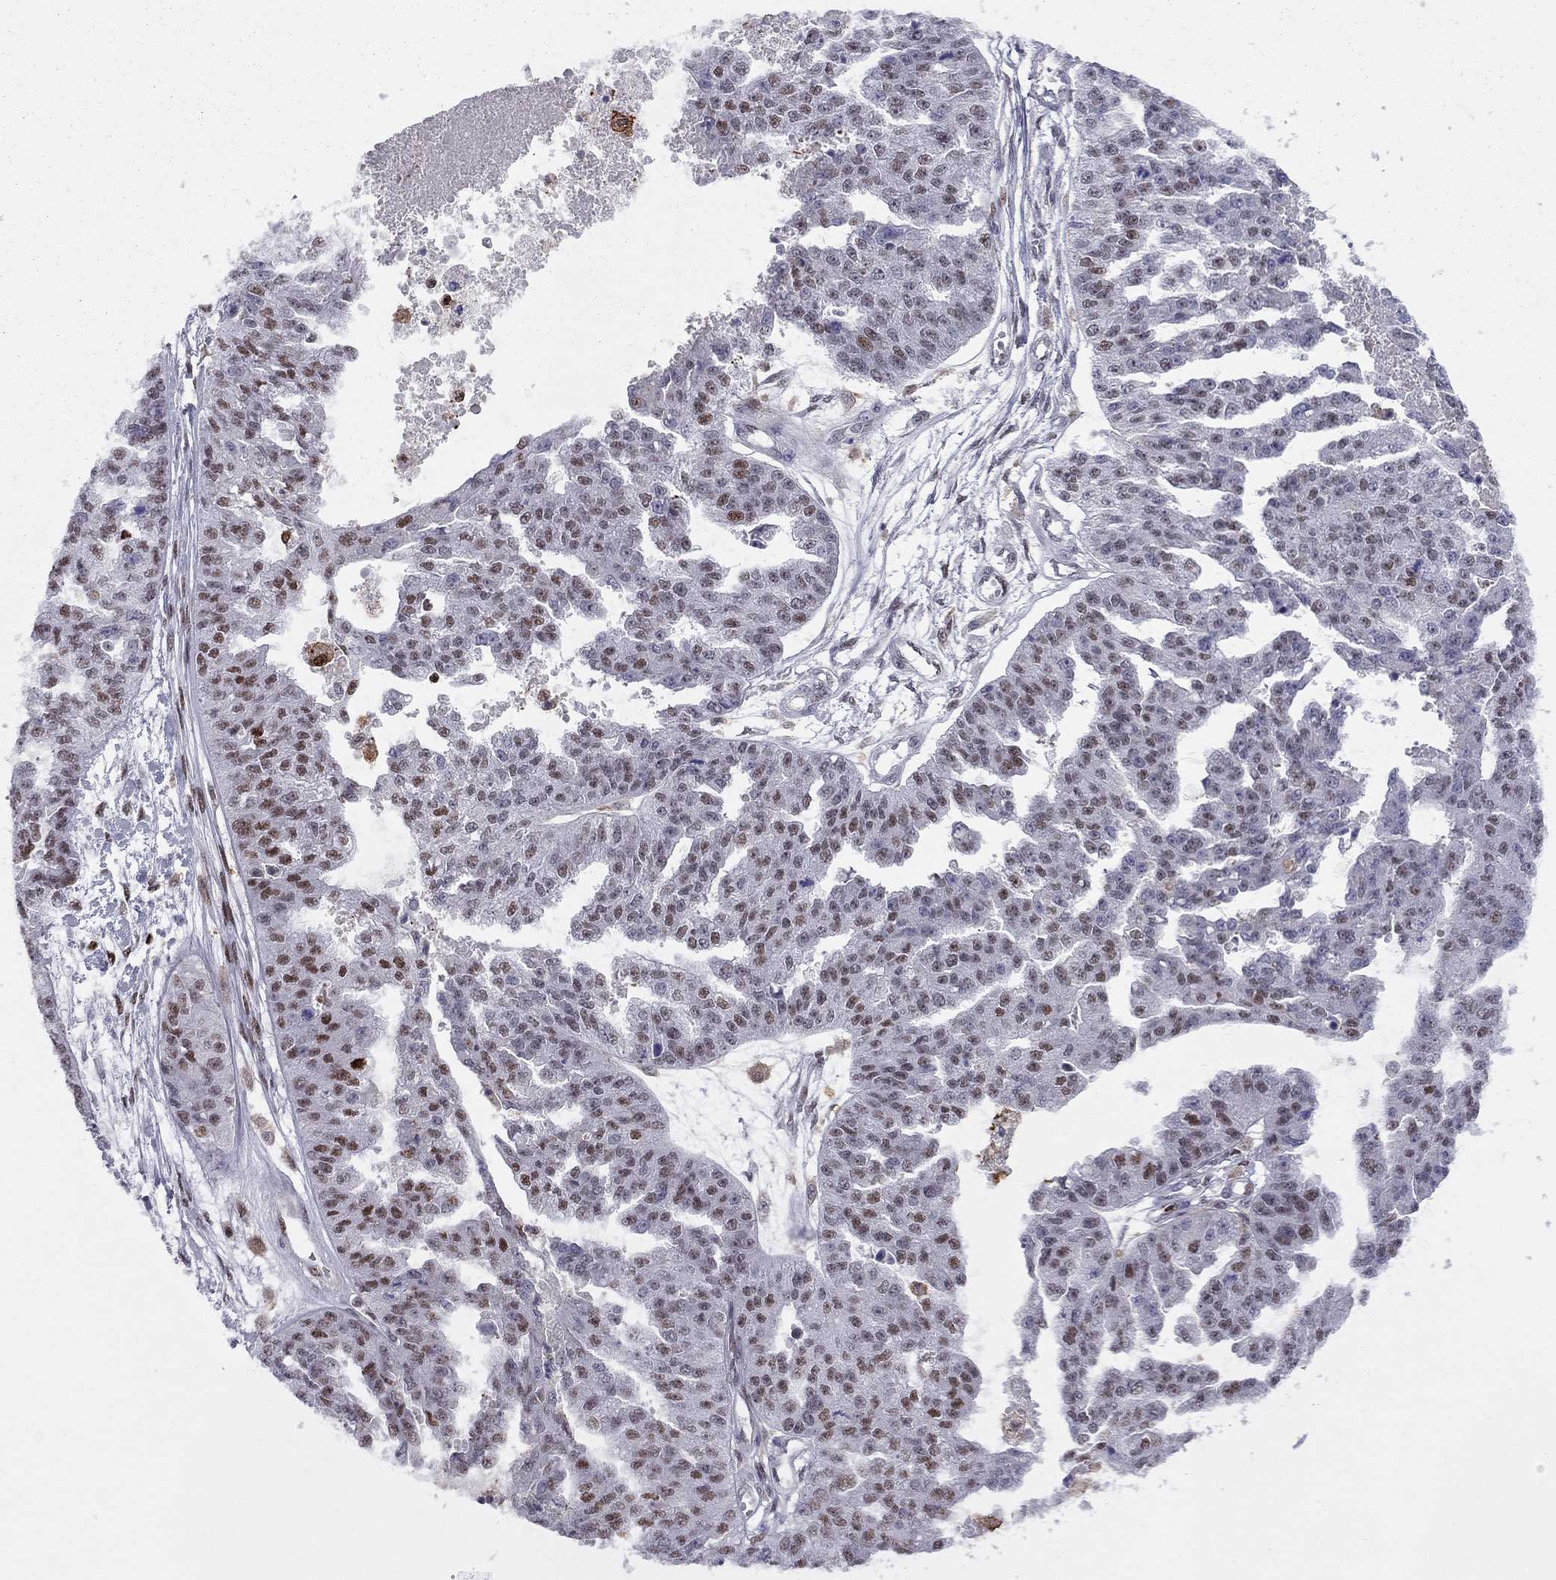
{"staining": {"intensity": "moderate", "quantity": ">75%", "location": "nuclear"}, "tissue": "ovarian cancer", "cell_type": "Tumor cells", "image_type": "cancer", "snomed": [{"axis": "morphology", "description": "Cystadenocarcinoma, serous, NOS"}, {"axis": "topography", "description": "Ovary"}], "caption": "A brown stain labels moderate nuclear positivity of a protein in human ovarian cancer (serous cystadenocarcinoma) tumor cells. The staining was performed using DAB, with brown indicating positive protein expression. Nuclei are stained blue with hematoxylin.", "gene": "PCGF3", "patient": {"sex": "female", "age": 58}}